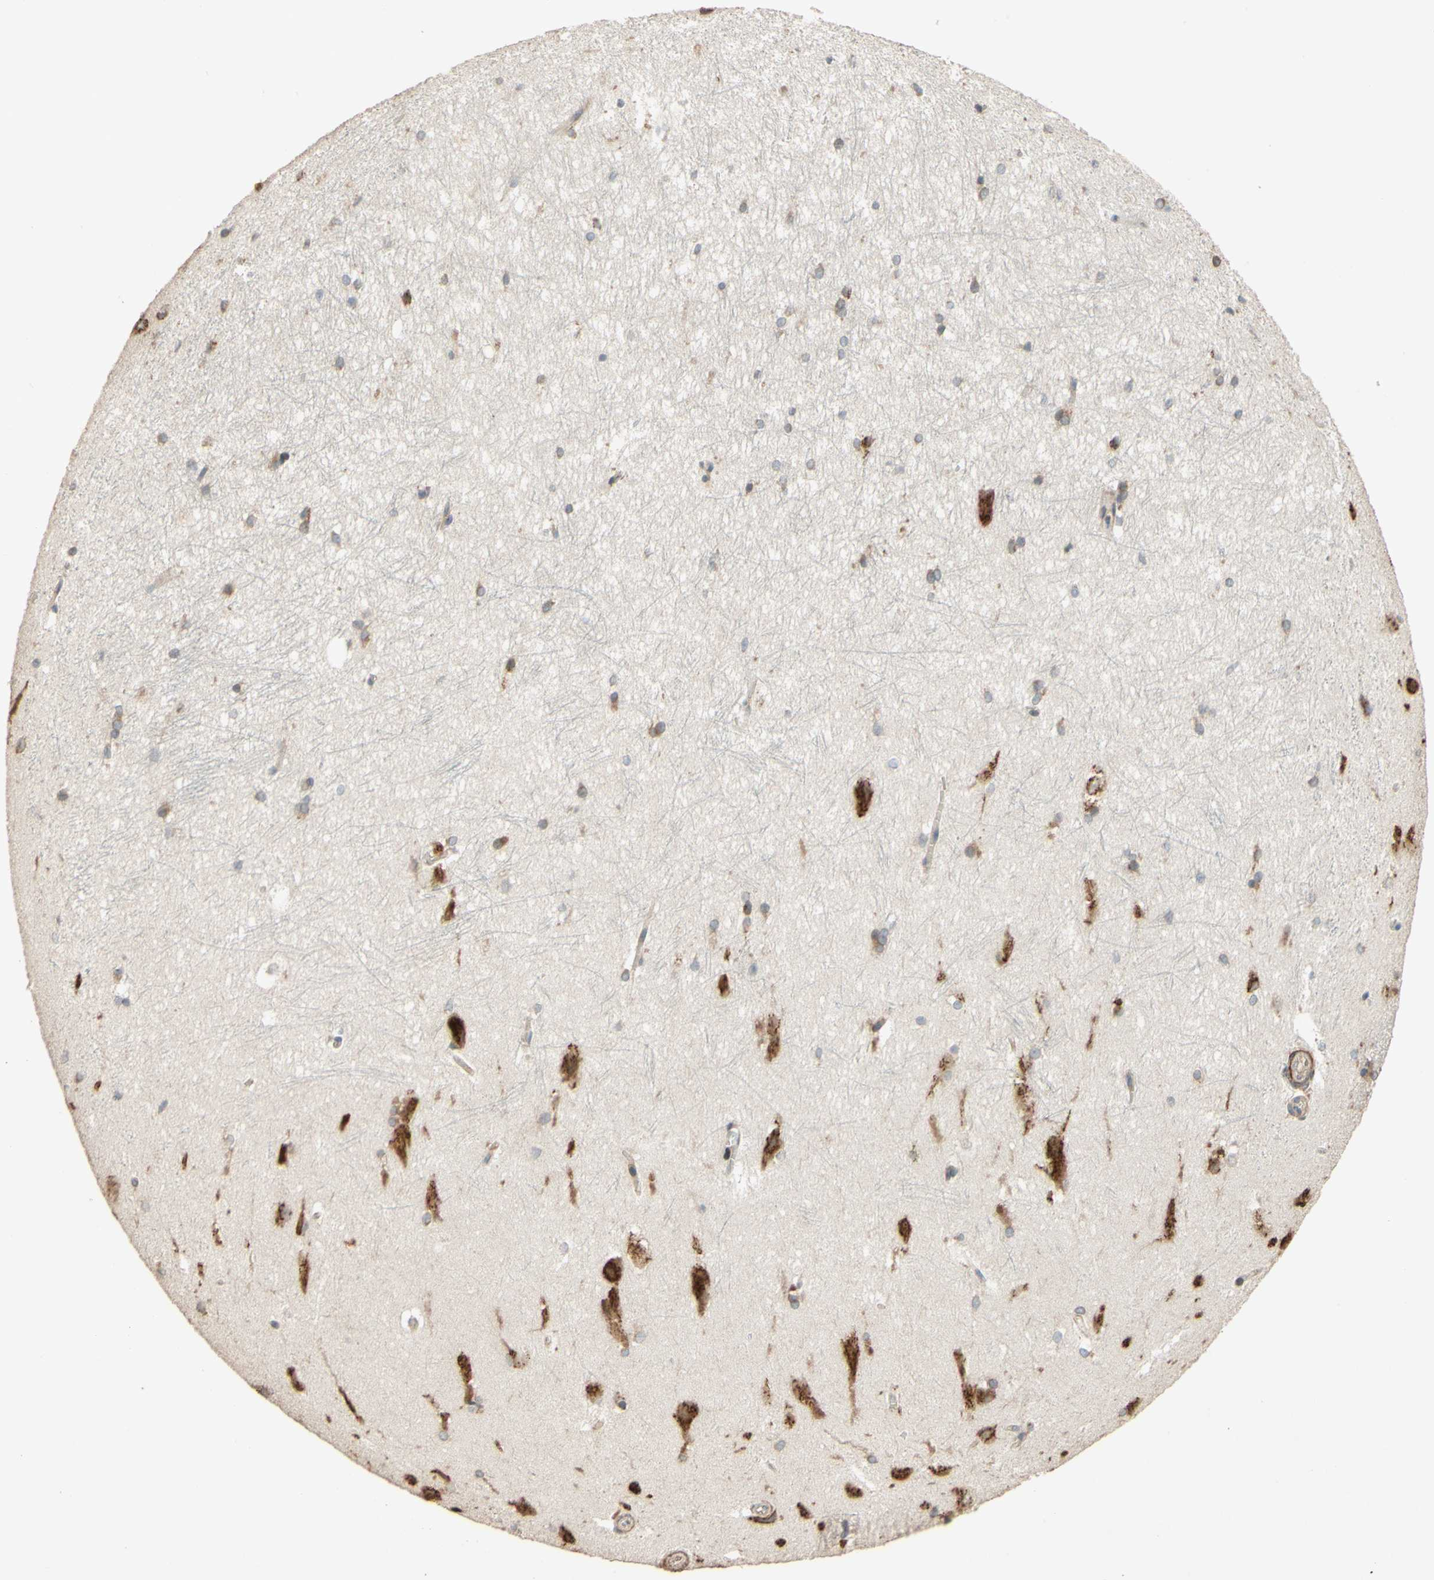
{"staining": {"intensity": "weak", "quantity": "25%-75%", "location": "cytoplasmic/membranous"}, "tissue": "hippocampus", "cell_type": "Glial cells", "image_type": "normal", "snomed": [{"axis": "morphology", "description": "Normal tissue, NOS"}, {"axis": "topography", "description": "Hippocampus"}], "caption": "Glial cells demonstrate low levels of weak cytoplasmic/membranous staining in about 25%-75% of cells in benign human hippocampus. (DAB (3,3'-diaminobenzidine) = brown stain, brightfield microscopy at high magnification).", "gene": "PTPRU", "patient": {"sex": "female", "age": 19}}